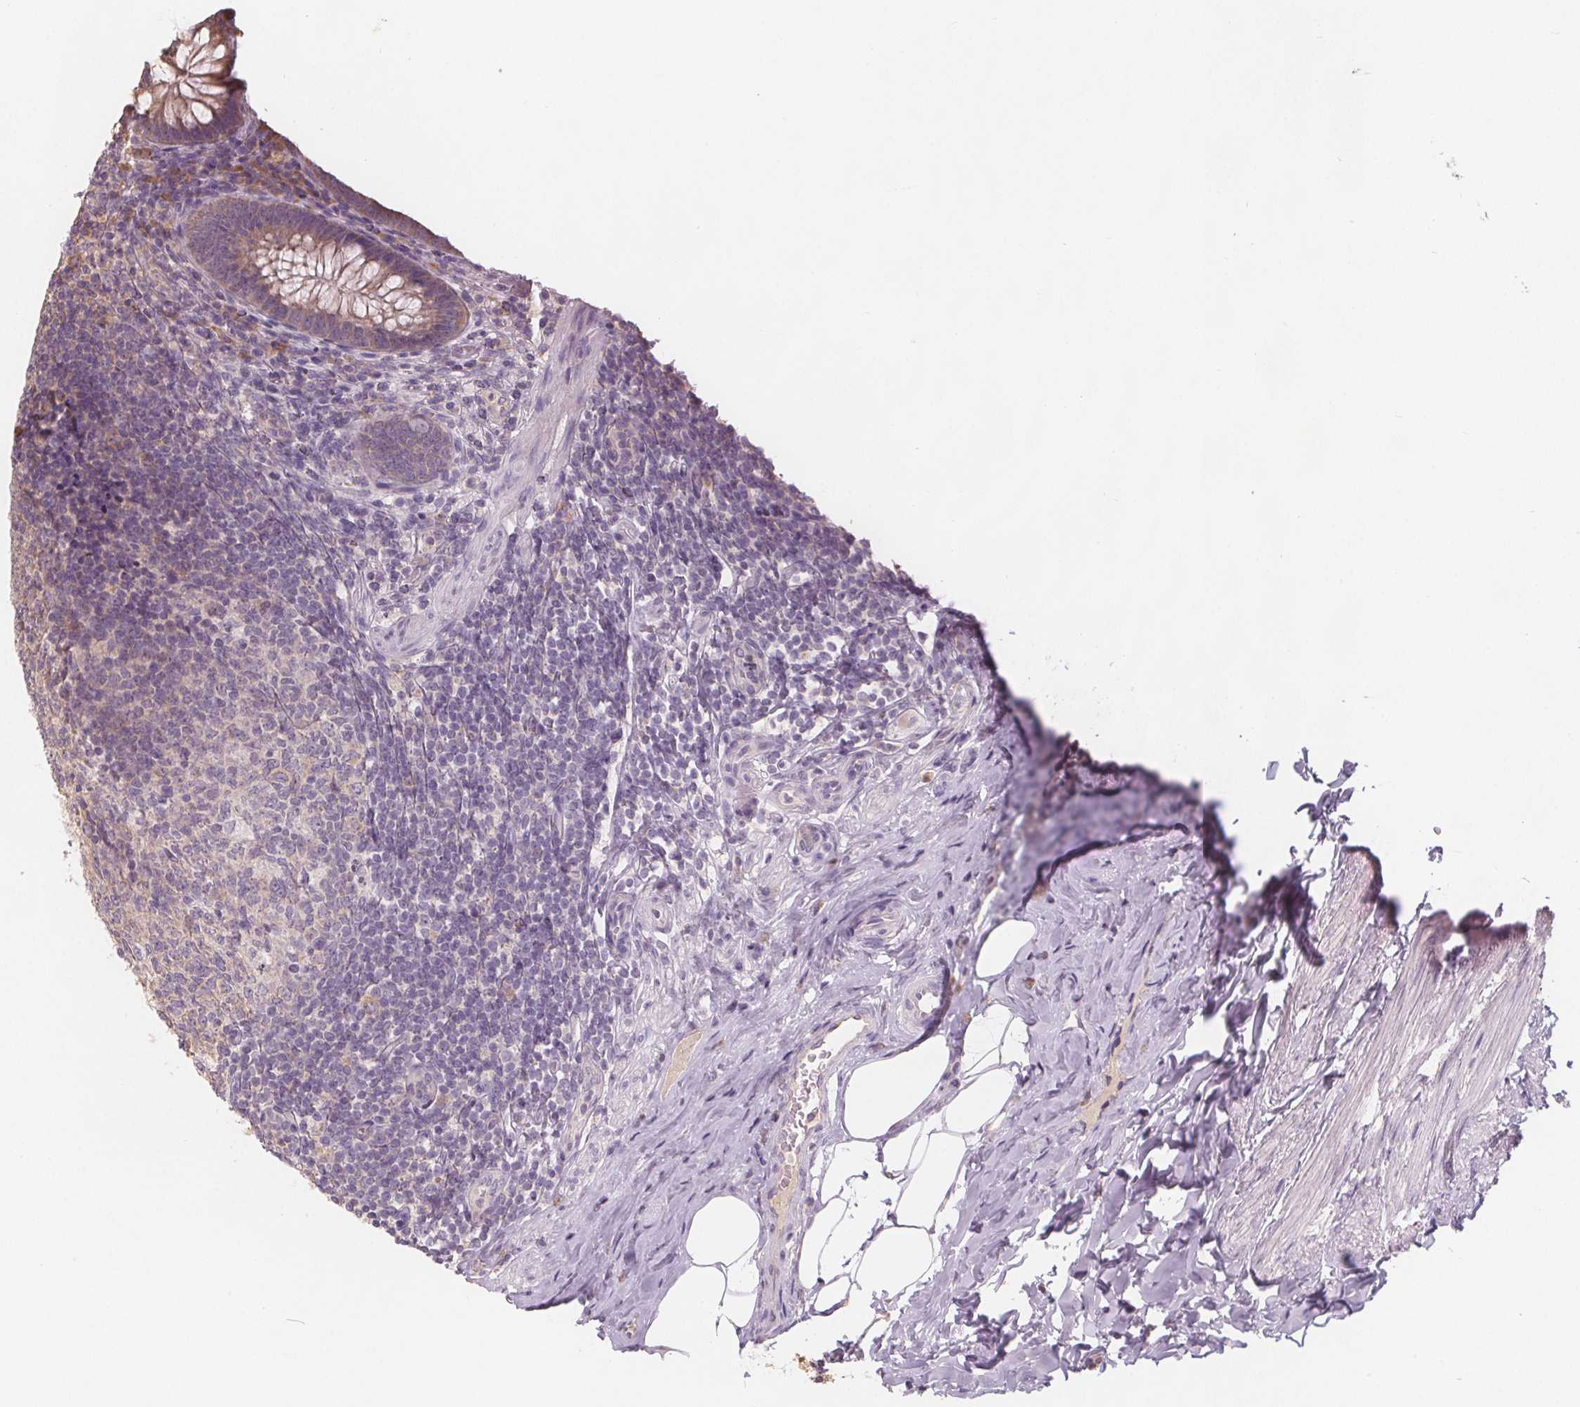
{"staining": {"intensity": "weak", "quantity": "<25%", "location": "cytoplasmic/membranous"}, "tissue": "appendix", "cell_type": "Glandular cells", "image_type": "normal", "snomed": [{"axis": "morphology", "description": "Normal tissue, NOS"}, {"axis": "topography", "description": "Appendix"}], "caption": "Immunohistochemistry of normal appendix reveals no staining in glandular cells.", "gene": "TMEM80", "patient": {"sex": "male", "age": 47}}